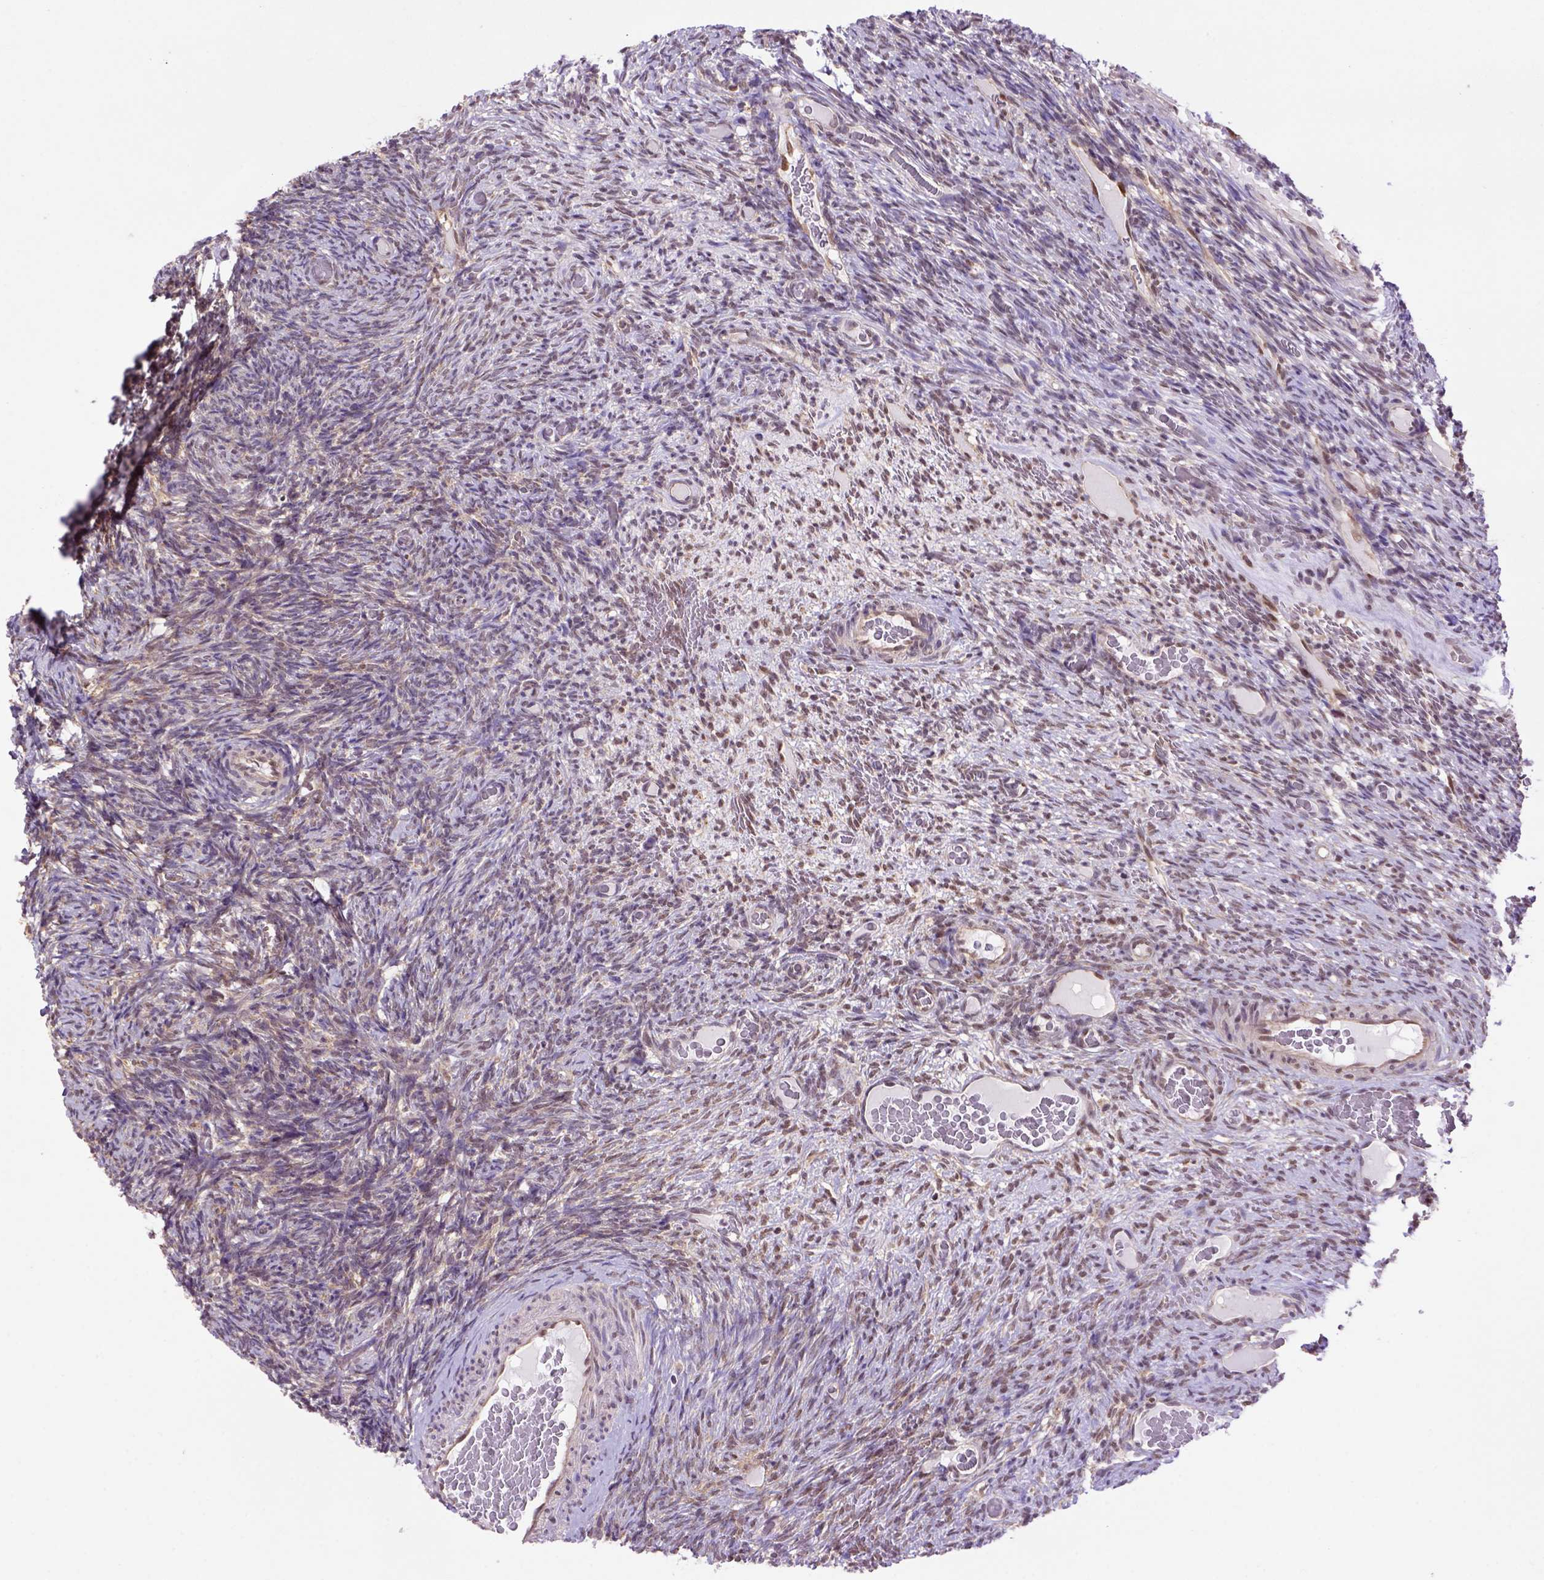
{"staining": {"intensity": "moderate", "quantity": ">75%", "location": "nuclear"}, "tissue": "ovary", "cell_type": "Follicle cells", "image_type": "normal", "snomed": [{"axis": "morphology", "description": "Normal tissue, NOS"}, {"axis": "topography", "description": "Ovary"}], "caption": "Immunohistochemistry (IHC) histopathology image of normal ovary stained for a protein (brown), which displays medium levels of moderate nuclear staining in approximately >75% of follicle cells.", "gene": "PSMC2", "patient": {"sex": "female", "age": 34}}